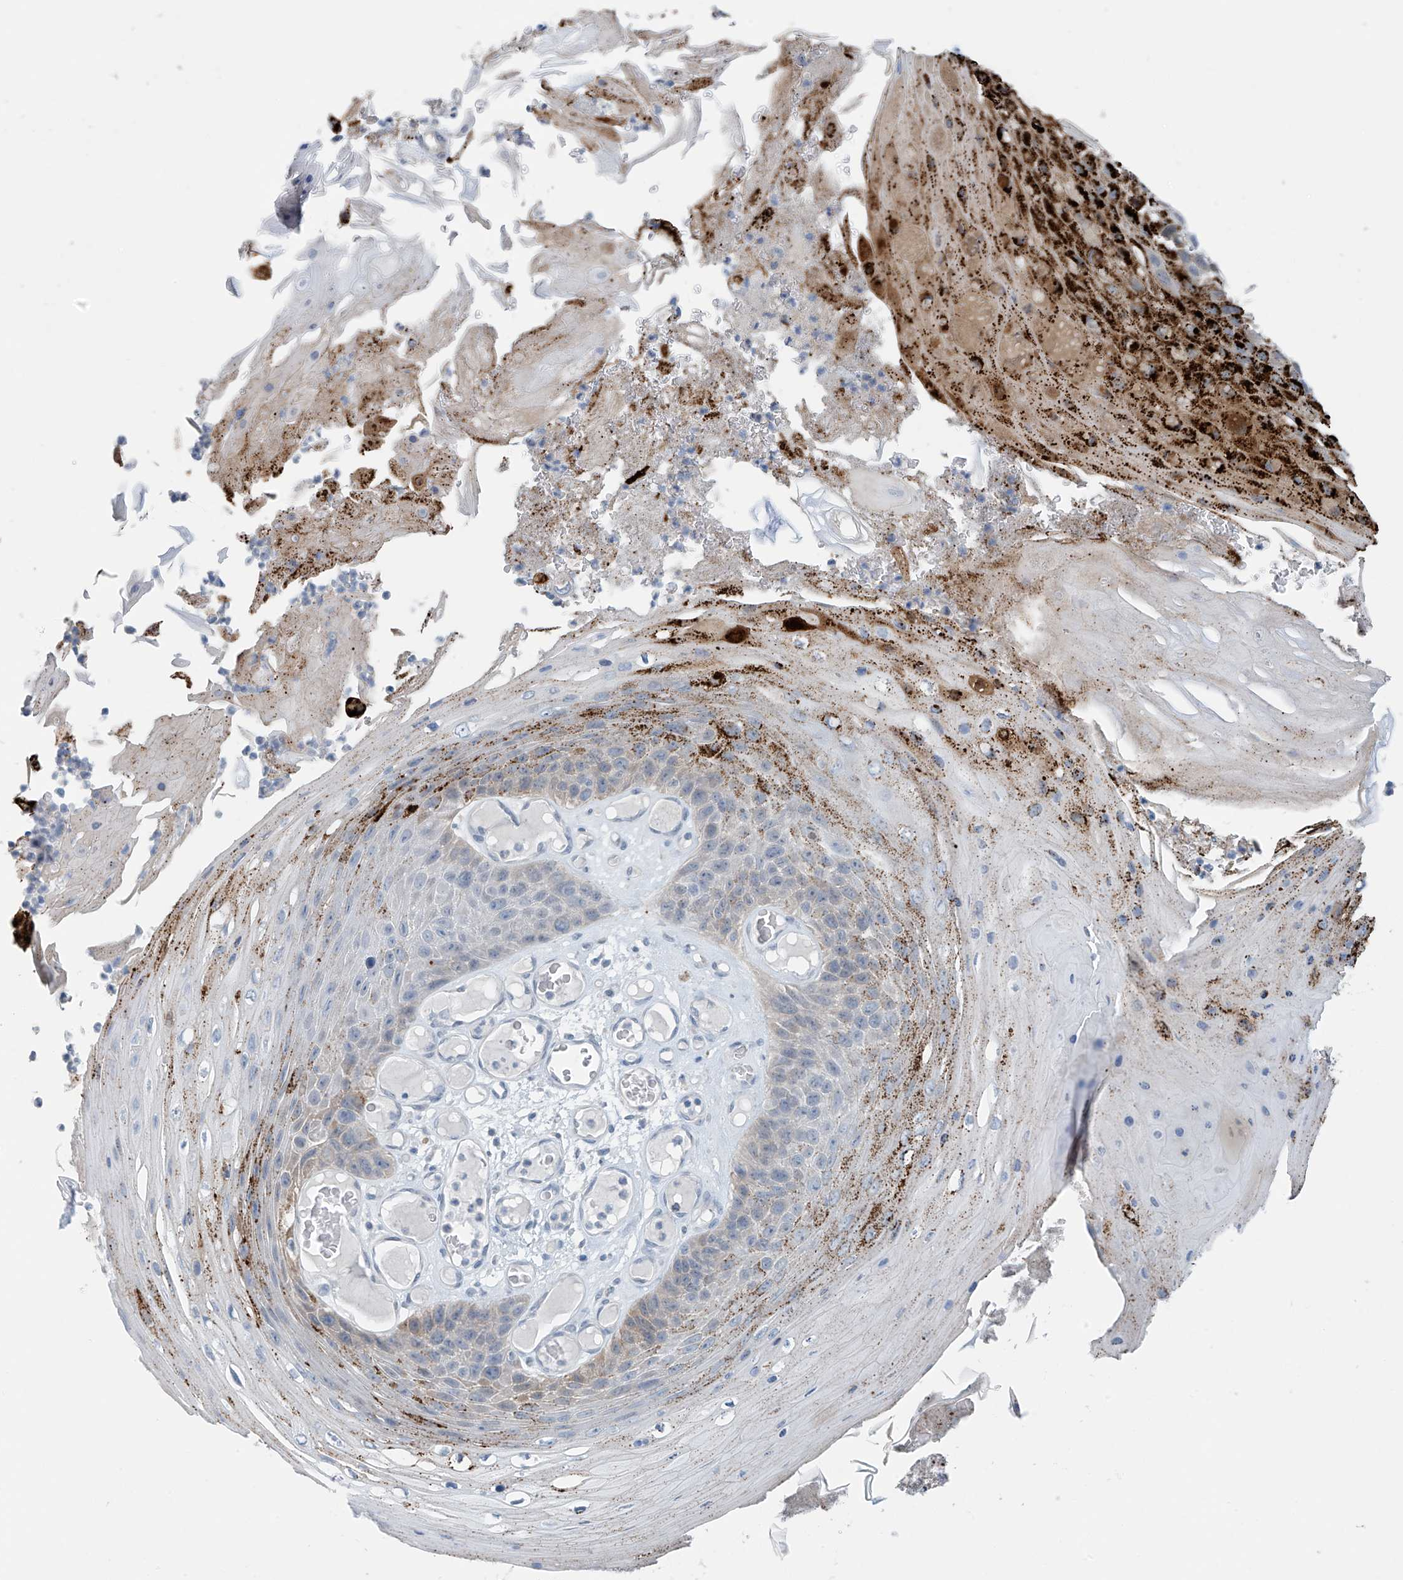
{"staining": {"intensity": "strong", "quantity": "25%-75%", "location": "cytoplasmic/membranous"}, "tissue": "skin cancer", "cell_type": "Tumor cells", "image_type": "cancer", "snomed": [{"axis": "morphology", "description": "Squamous cell carcinoma, NOS"}, {"axis": "topography", "description": "Skin"}], "caption": "The image displays immunohistochemical staining of skin cancer (squamous cell carcinoma). There is strong cytoplasmic/membranous staining is appreciated in approximately 25%-75% of tumor cells. (Brightfield microscopy of DAB IHC at high magnification).", "gene": "ZNF793", "patient": {"sex": "female", "age": 88}}